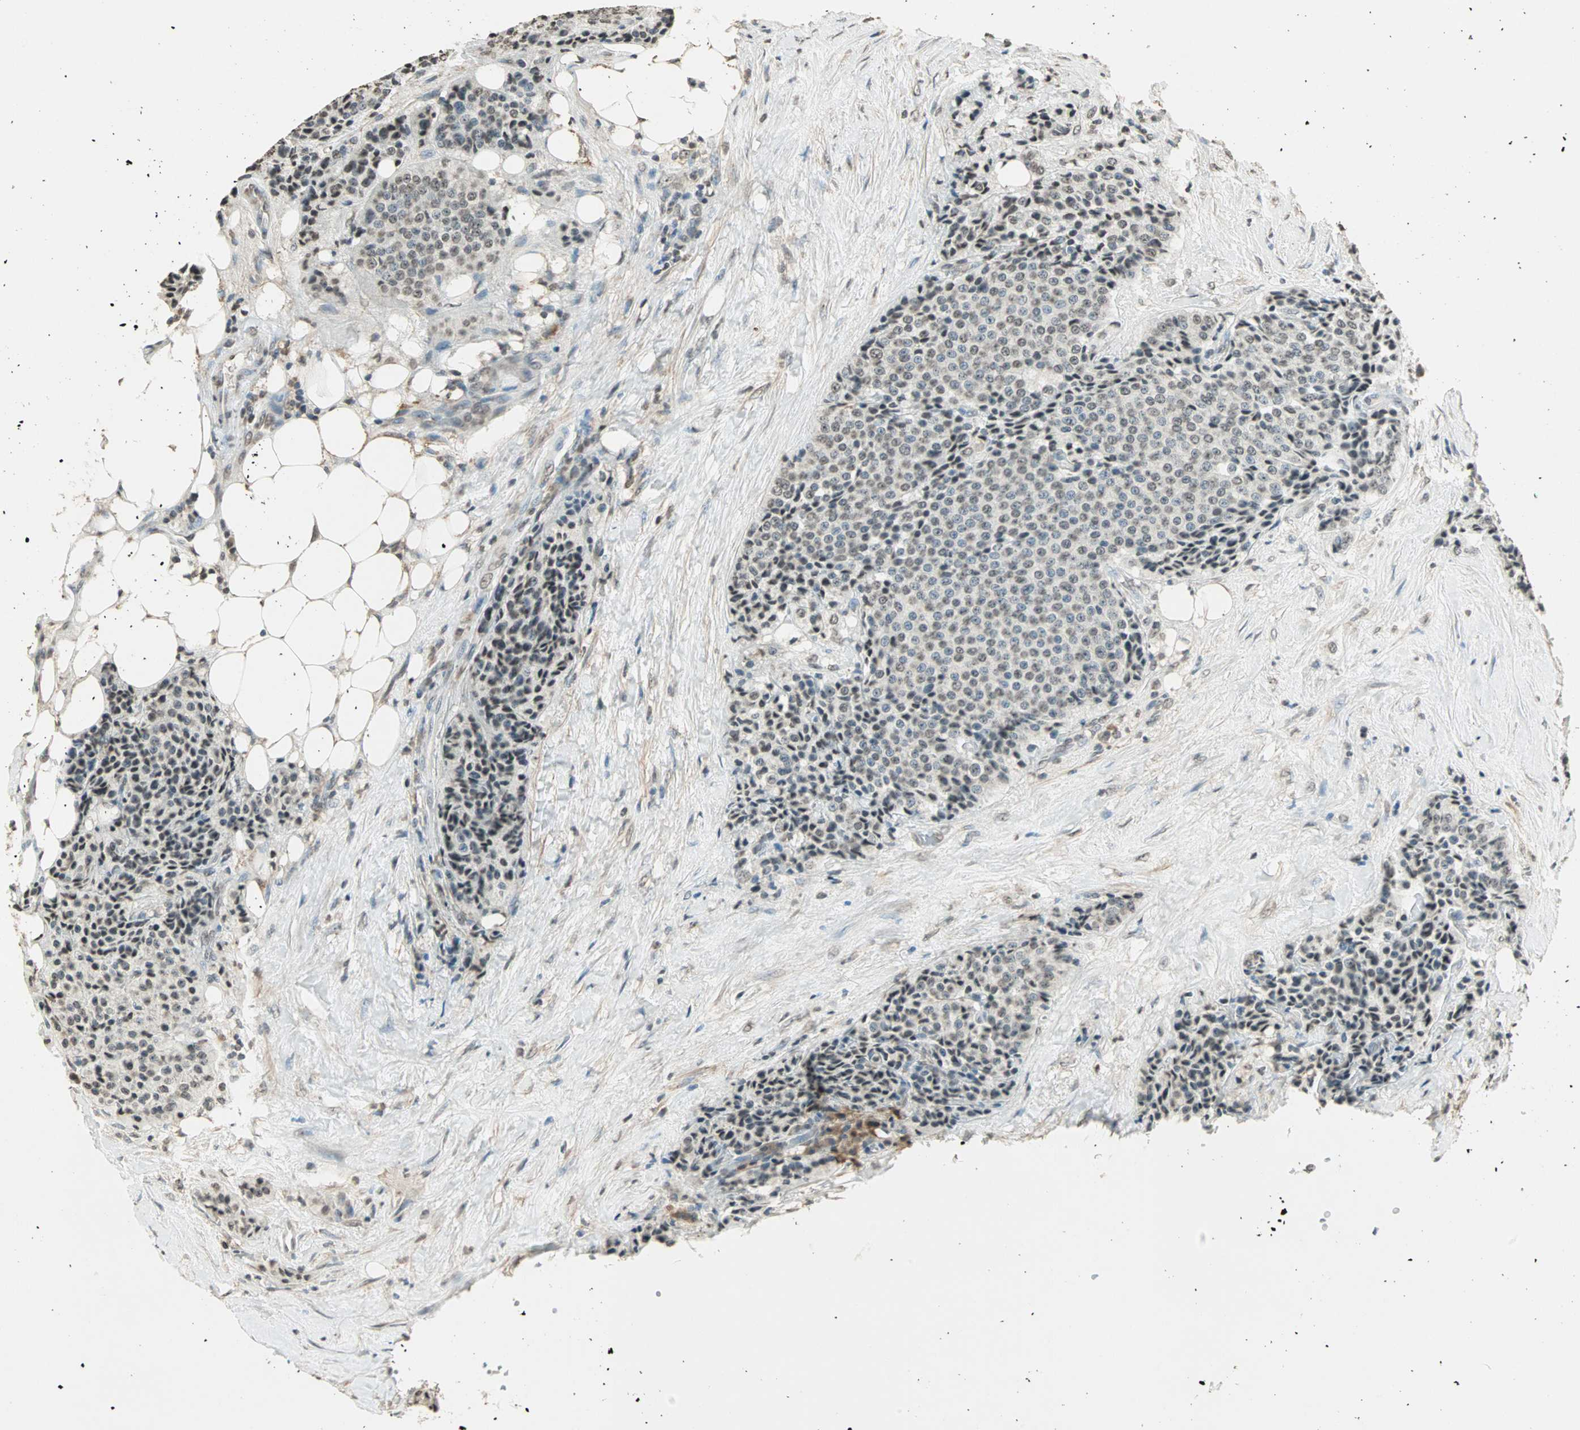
{"staining": {"intensity": "weak", "quantity": "25%-75%", "location": "nuclear"}, "tissue": "carcinoid", "cell_type": "Tumor cells", "image_type": "cancer", "snomed": [{"axis": "morphology", "description": "Carcinoid, malignant, NOS"}, {"axis": "topography", "description": "Colon"}], "caption": "Immunohistochemistry (DAB) staining of carcinoid exhibits weak nuclear protein positivity in about 25%-75% of tumor cells. Immunohistochemistry (ihc) stains the protein in brown and the nuclei are stained blue.", "gene": "PRELID1", "patient": {"sex": "female", "age": 61}}